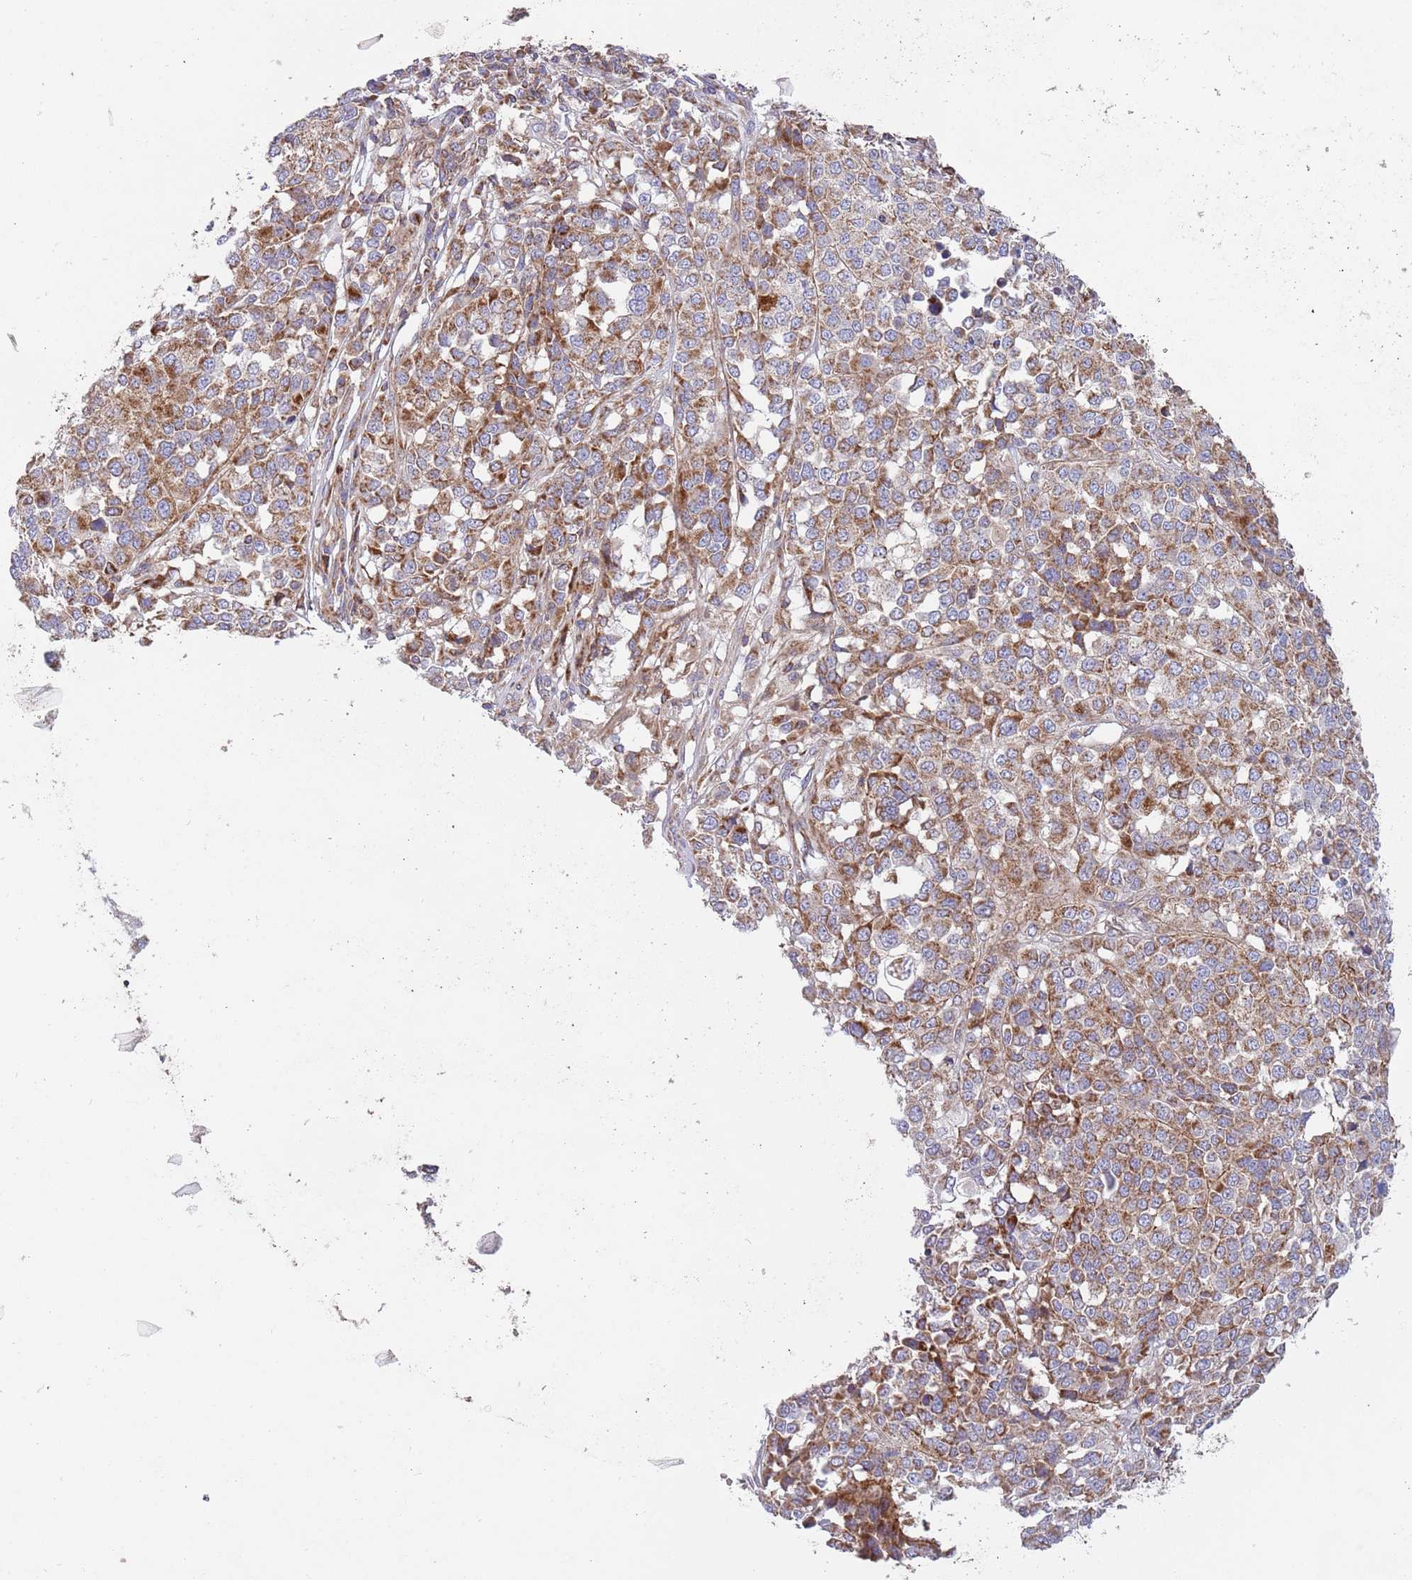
{"staining": {"intensity": "moderate", "quantity": ">75%", "location": "cytoplasmic/membranous"}, "tissue": "melanoma", "cell_type": "Tumor cells", "image_type": "cancer", "snomed": [{"axis": "morphology", "description": "Malignant melanoma, Metastatic site"}, {"axis": "topography", "description": "Lymph node"}], "caption": "Immunohistochemical staining of malignant melanoma (metastatic site) displays moderate cytoplasmic/membranous protein staining in approximately >75% of tumor cells.", "gene": "IRS4", "patient": {"sex": "male", "age": 44}}